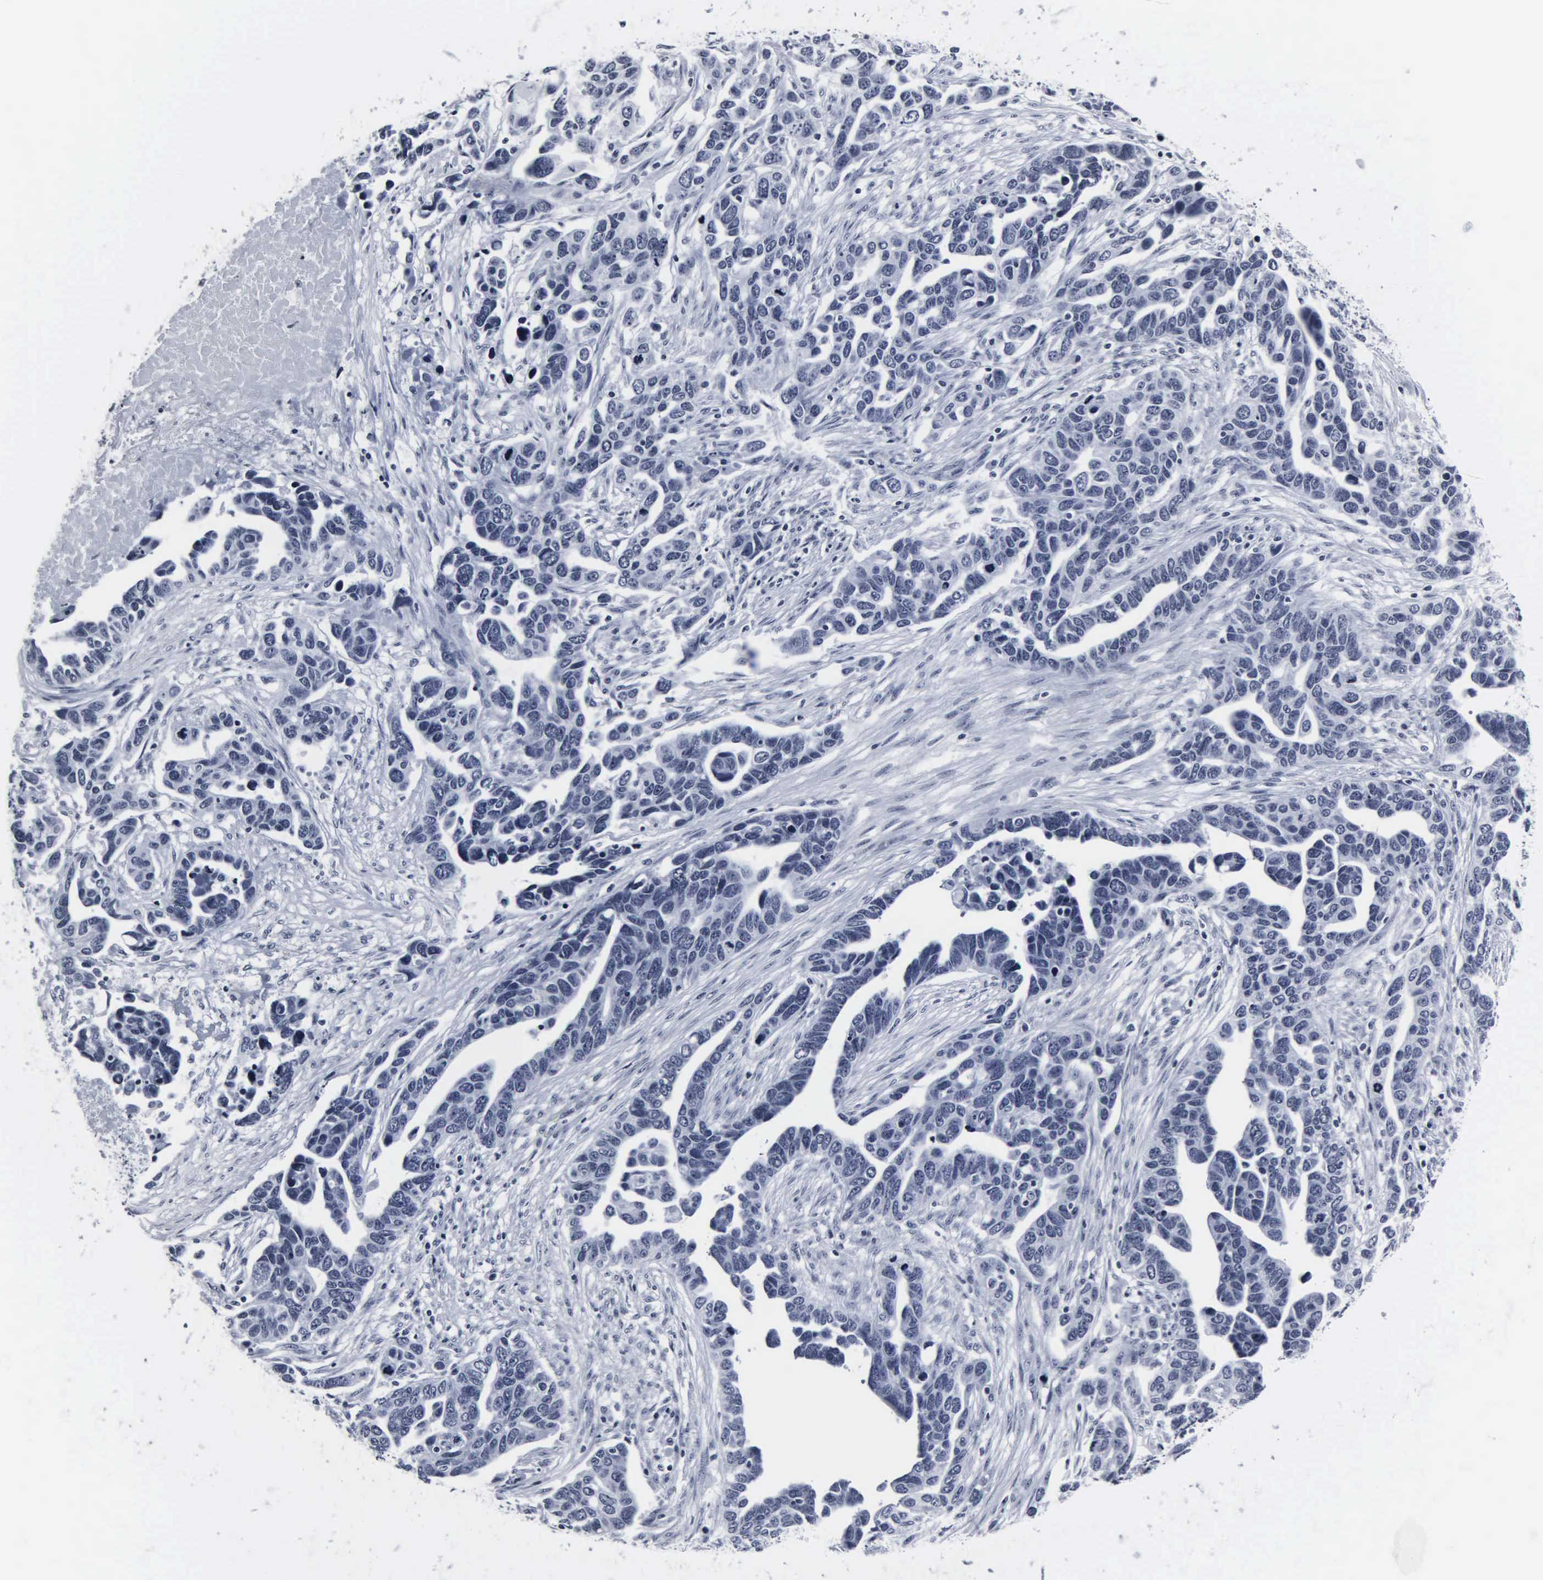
{"staining": {"intensity": "negative", "quantity": "none", "location": "none"}, "tissue": "ovarian cancer", "cell_type": "Tumor cells", "image_type": "cancer", "snomed": [{"axis": "morphology", "description": "Cystadenocarcinoma, serous, NOS"}, {"axis": "topography", "description": "Ovary"}], "caption": "This micrograph is of ovarian cancer (serous cystadenocarcinoma) stained with IHC to label a protein in brown with the nuclei are counter-stained blue. There is no expression in tumor cells.", "gene": "DGCR2", "patient": {"sex": "female", "age": 54}}